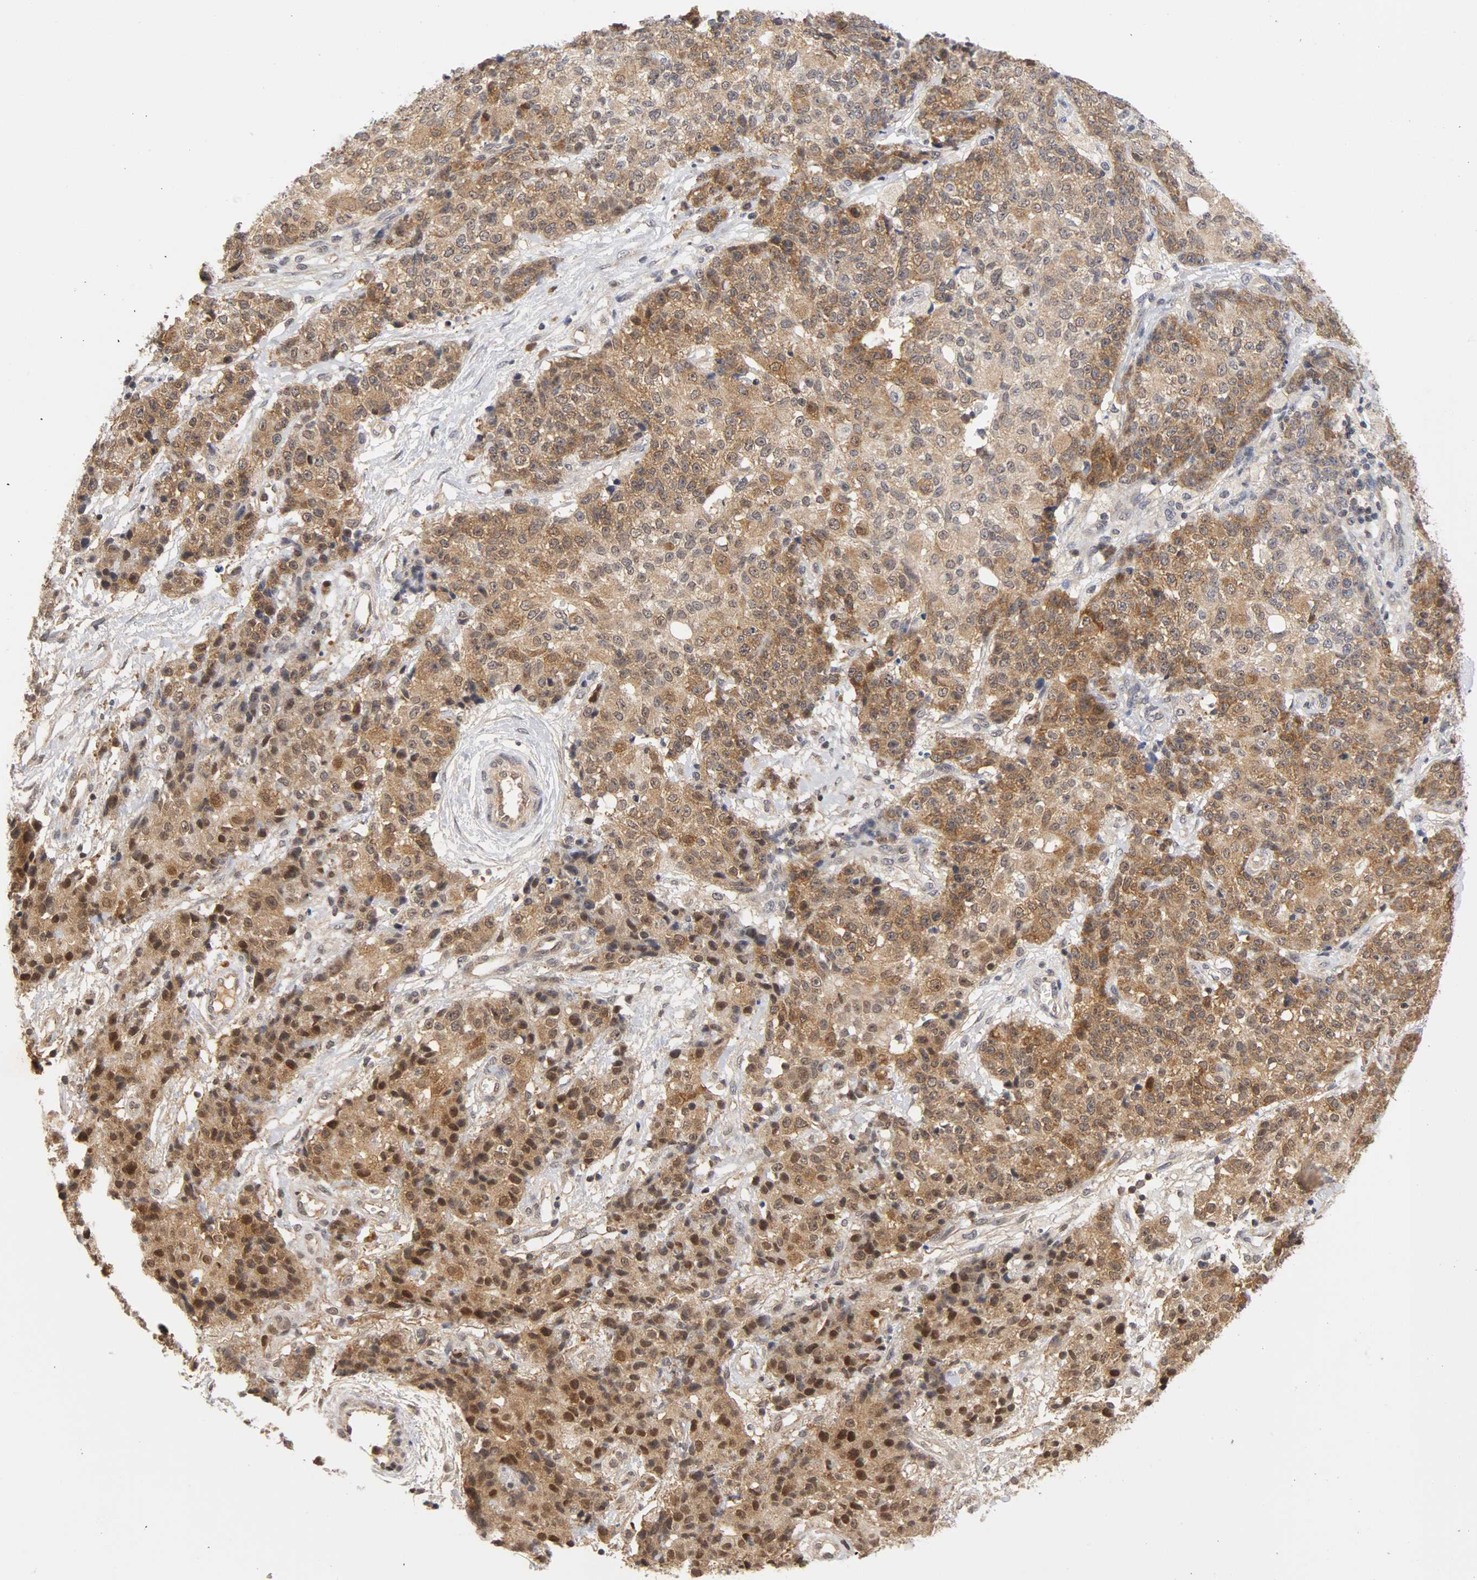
{"staining": {"intensity": "strong", "quantity": ">75%", "location": "cytoplasmic/membranous,nuclear"}, "tissue": "ovarian cancer", "cell_type": "Tumor cells", "image_type": "cancer", "snomed": [{"axis": "morphology", "description": "Carcinoma, endometroid"}, {"axis": "topography", "description": "Ovary"}], "caption": "IHC of human ovarian cancer (endometroid carcinoma) exhibits high levels of strong cytoplasmic/membranous and nuclear staining in approximately >75% of tumor cells.", "gene": "UBE2M", "patient": {"sex": "female", "age": 42}}